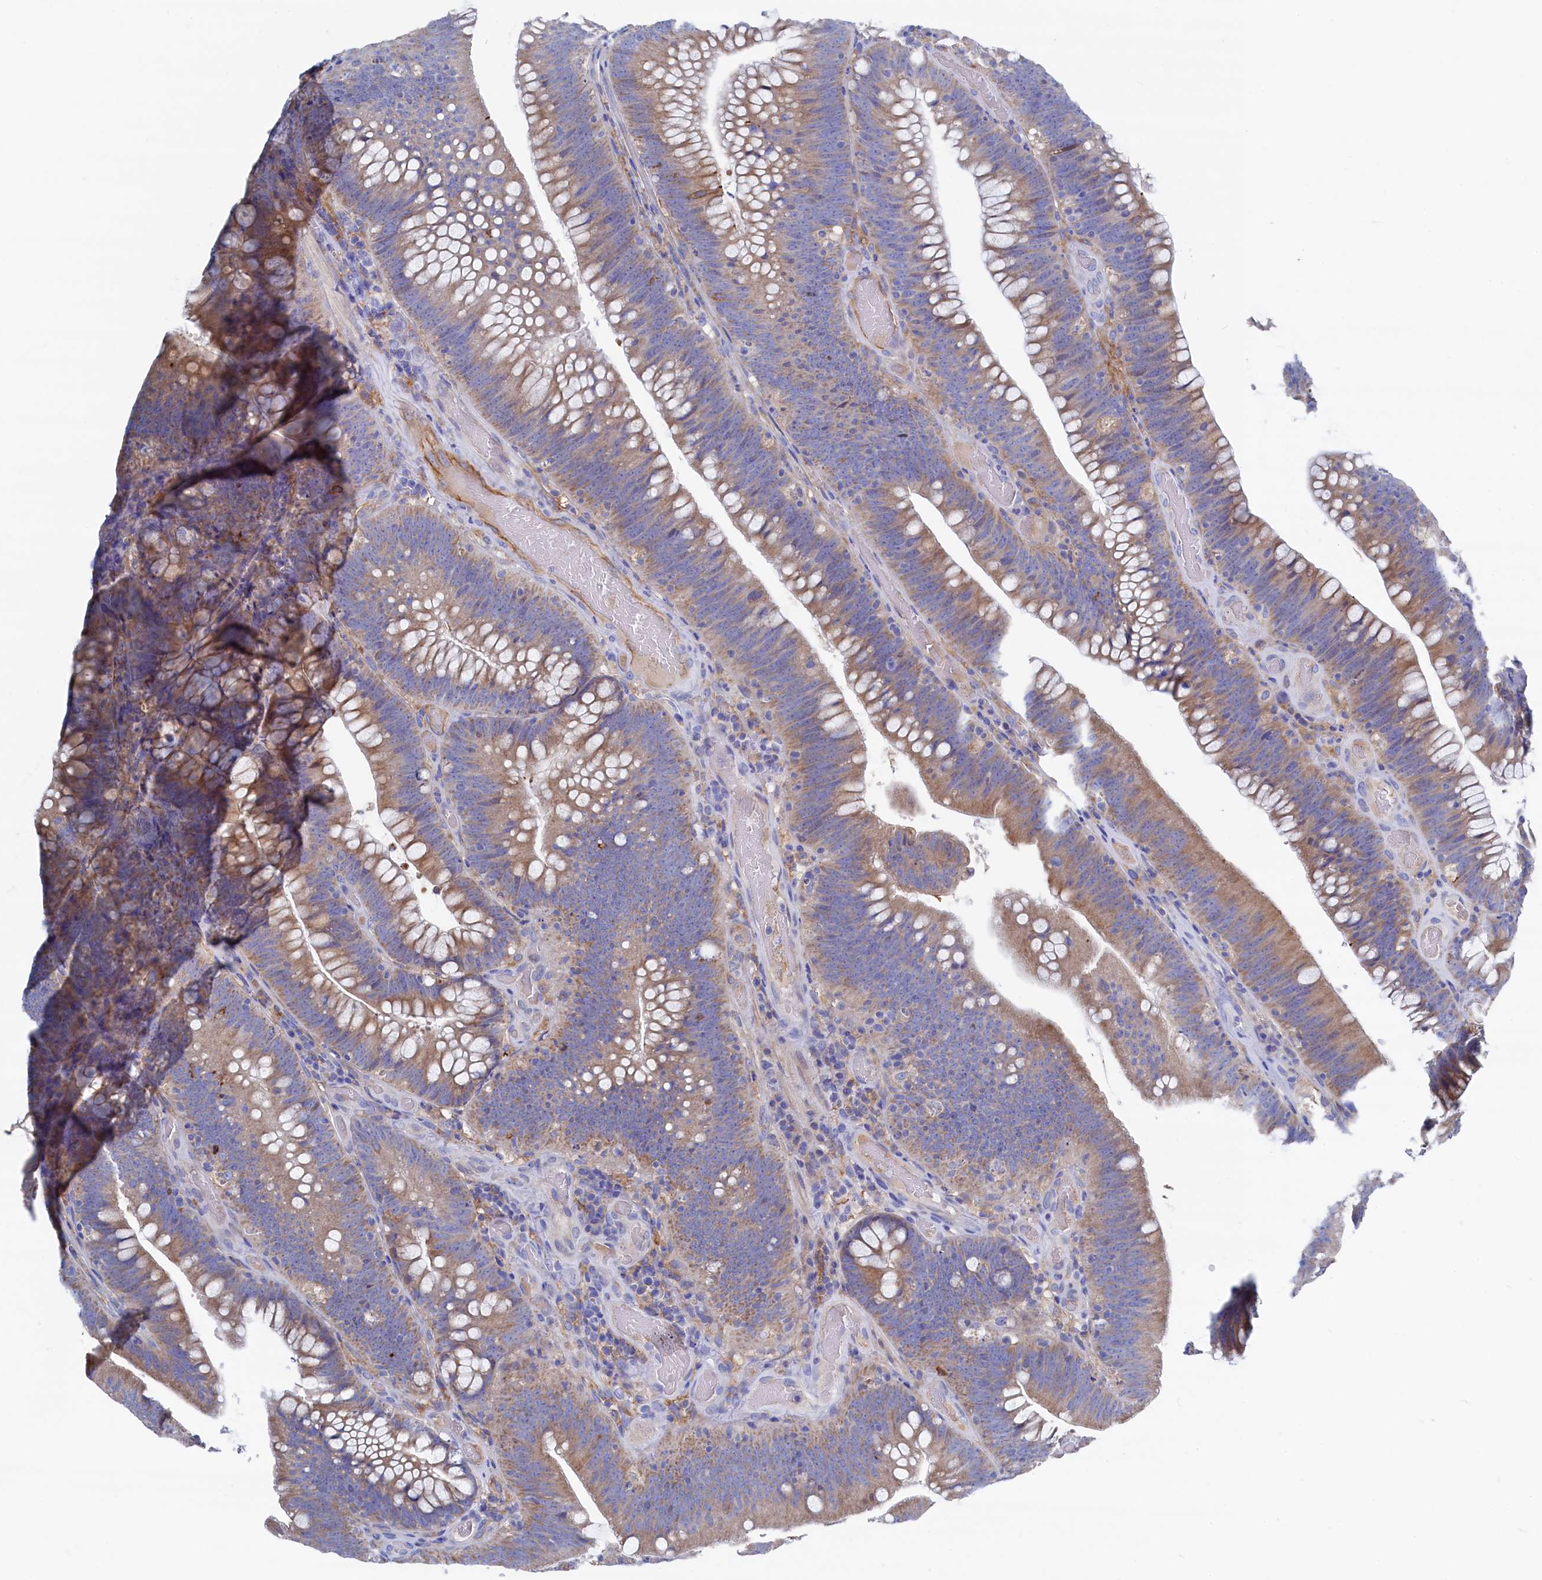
{"staining": {"intensity": "moderate", "quantity": ">75%", "location": "cytoplasmic/membranous"}, "tissue": "colorectal cancer", "cell_type": "Tumor cells", "image_type": "cancer", "snomed": [{"axis": "morphology", "description": "Normal tissue, NOS"}, {"axis": "topography", "description": "Colon"}], "caption": "A micrograph of colorectal cancer stained for a protein reveals moderate cytoplasmic/membranous brown staining in tumor cells. The protein of interest is shown in brown color, while the nuclei are stained blue.", "gene": "C12orf73", "patient": {"sex": "female", "age": 82}}